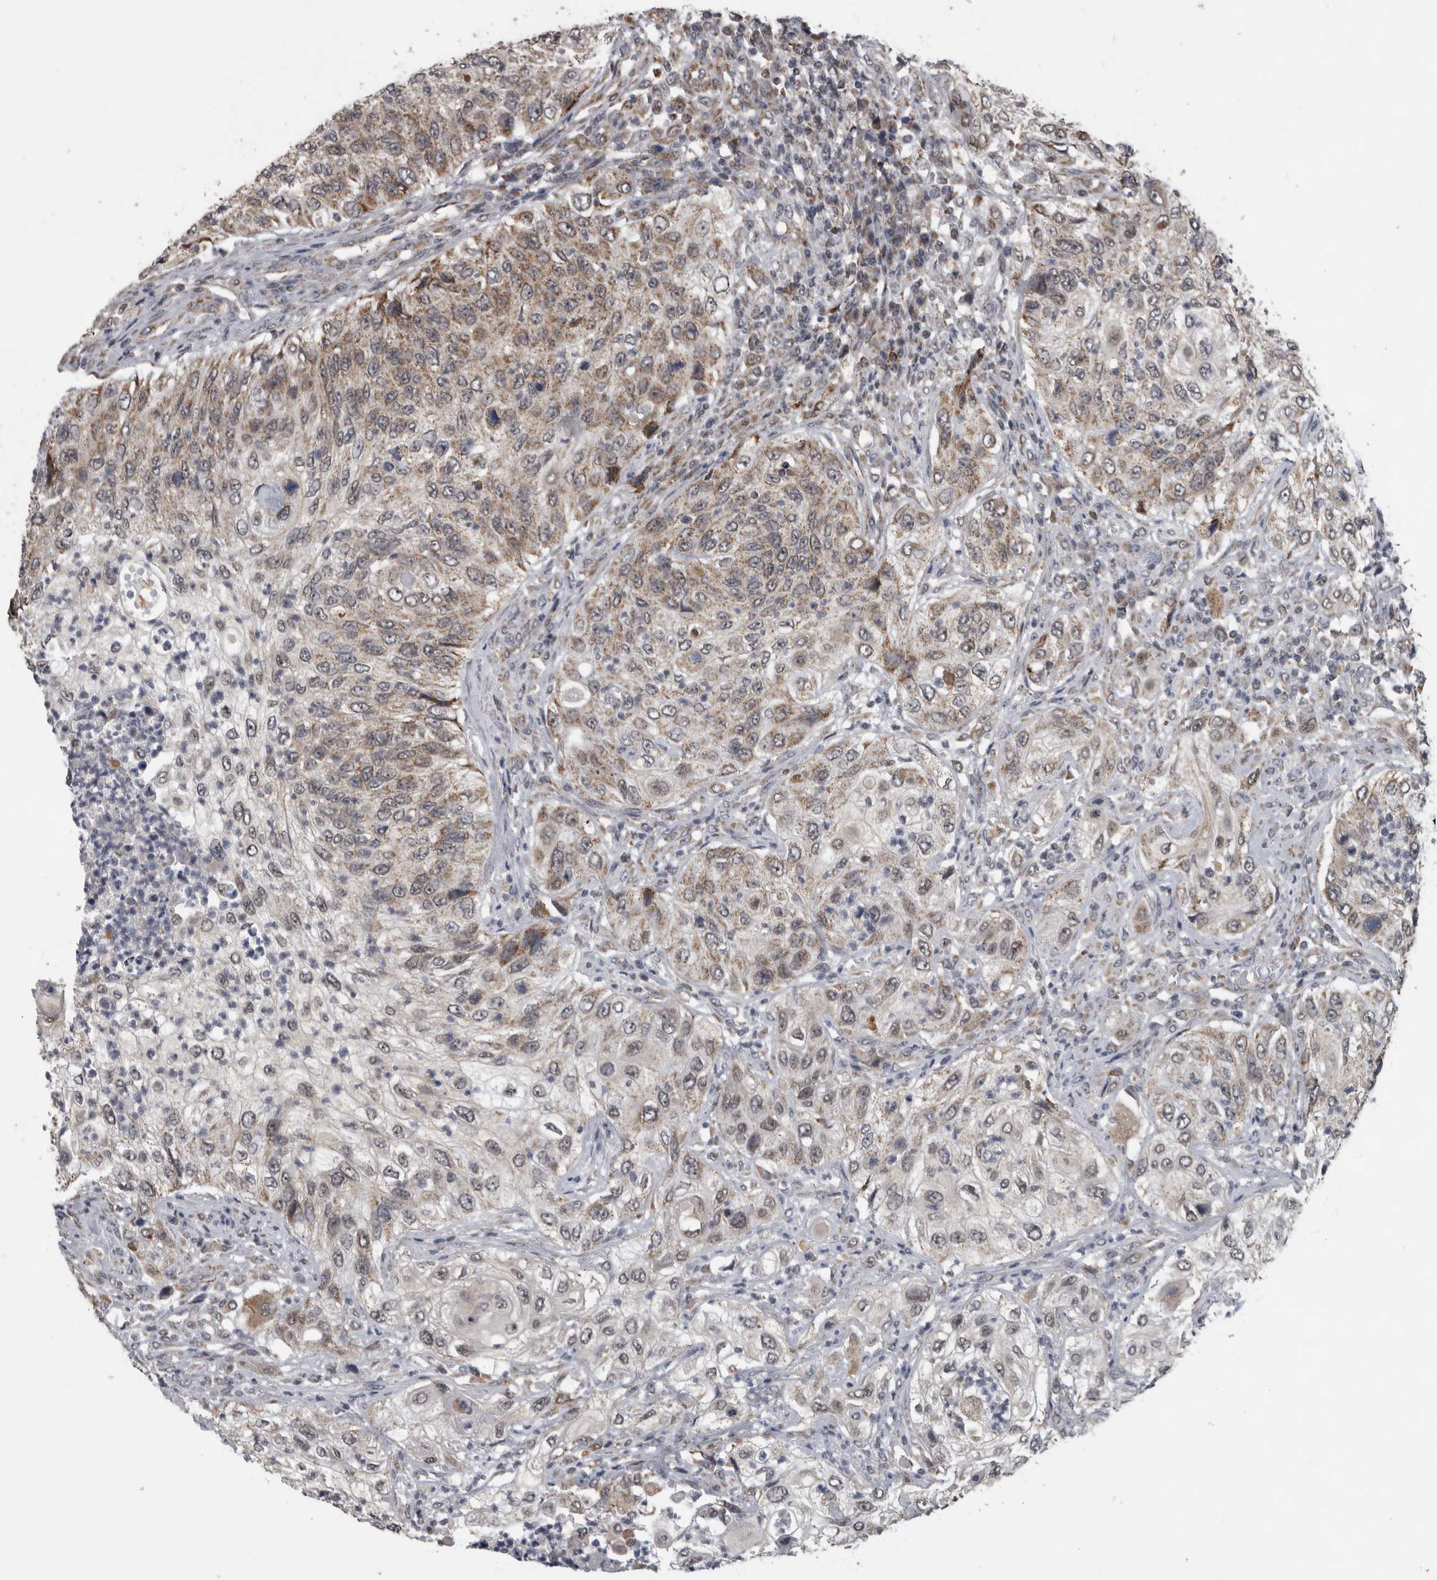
{"staining": {"intensity": "weak", "quantity": "25%-75%", "location": "cytoplasmic/membranous"}, "tissue": "urothelial cancer", "cell_type": "Tumor cells", "image_type": "cancer", "snomed": [{"axis": "morphology", "description": "Urothelial carcinoma, High grade"}, {"axis": "topography", "description": "Urinary bladder"}], "caption": "Urothelial cancer stained with a protein marker demonstrates weak staining in tumor cells.", "gene": "OR2K2", "patient": {"sex": "female", "age": 60}}